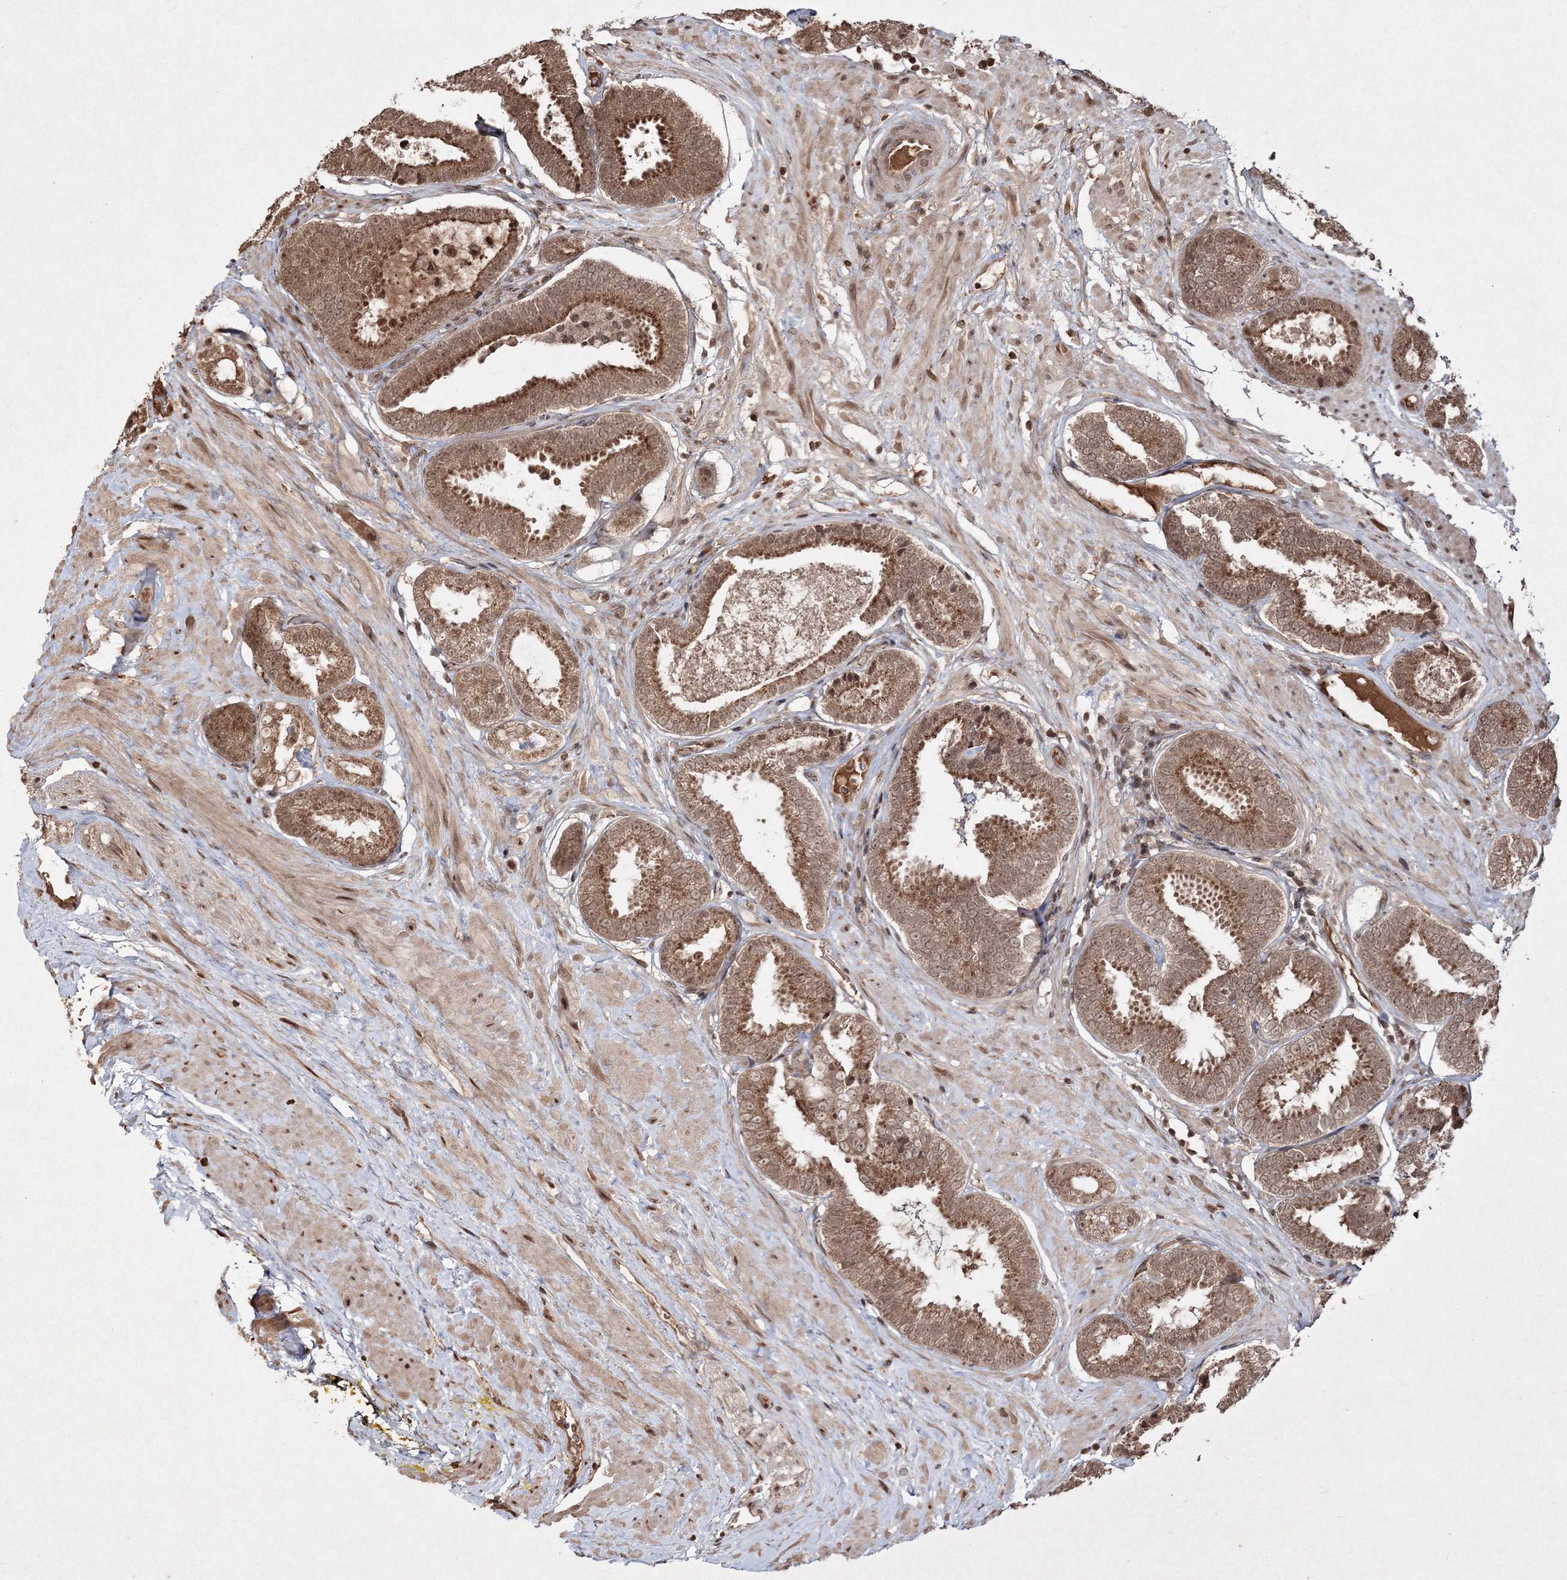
{"staining": {"intensity": "strong", "quantity": ">75%", "location": "cytoplasmic/membranous,nuclear"}, "tissue": "prostate cancer", "cell_type": "Tumor cells", "image_type": "cancer", "snomed": [{"axis": "morphology", "description": "Adenocarcinoma, Low grade"}, {"axis": "topography", "description": "Prostate"}], "caption": "Tumor cells exhibit high levels of strong cytoplasmic/membranous and nuclear expression in about >75% of cells in prostate adenocarcinoma (low-grade).", "gene": "PEX13", "patient": {"sex": "male", "age": 71}}